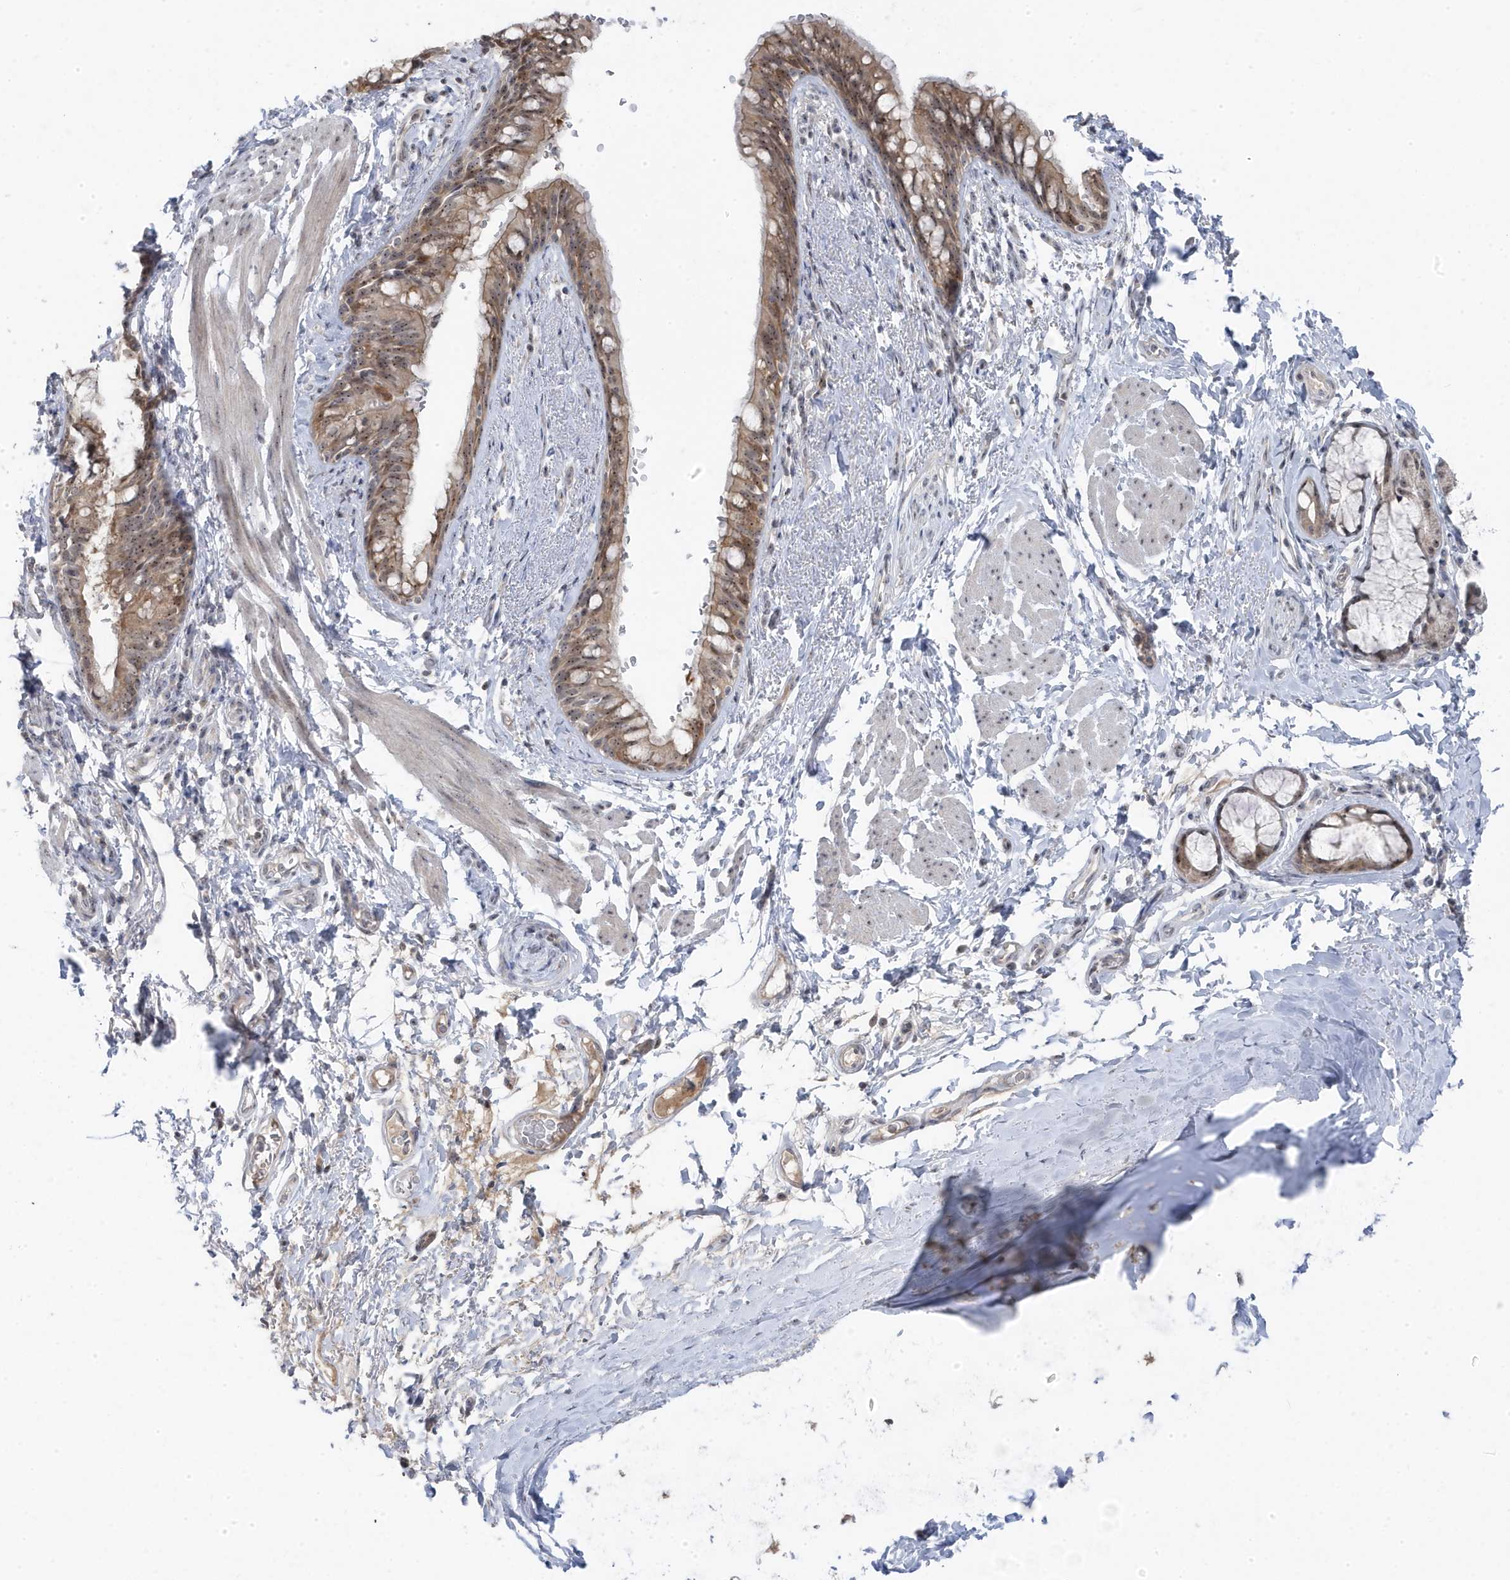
{"staining": {"intensity": "moderate", "quantity": ">75%", "location": "cytoplasmic/membranous,nuclear"}, "tissue": "bronchus", "cell_type": "Respiratory epithelial cells", "image_type": "normal", "snomed": [{"axis": "morphology", "description": "Normal tissue, NOS"}, {"axis": "topography", "description": "Cartilage tissue"}, {"axis": "topography", "description": "Bronchus"}], "caption": "Bronchus stained with IHC displays moderate cytoplasmic/membranous,nuclear positivity in approximately >75% of respiratory epithelial cells.", "gene": "TSEN15", "patient": {"sex": "female", "age": 36}}